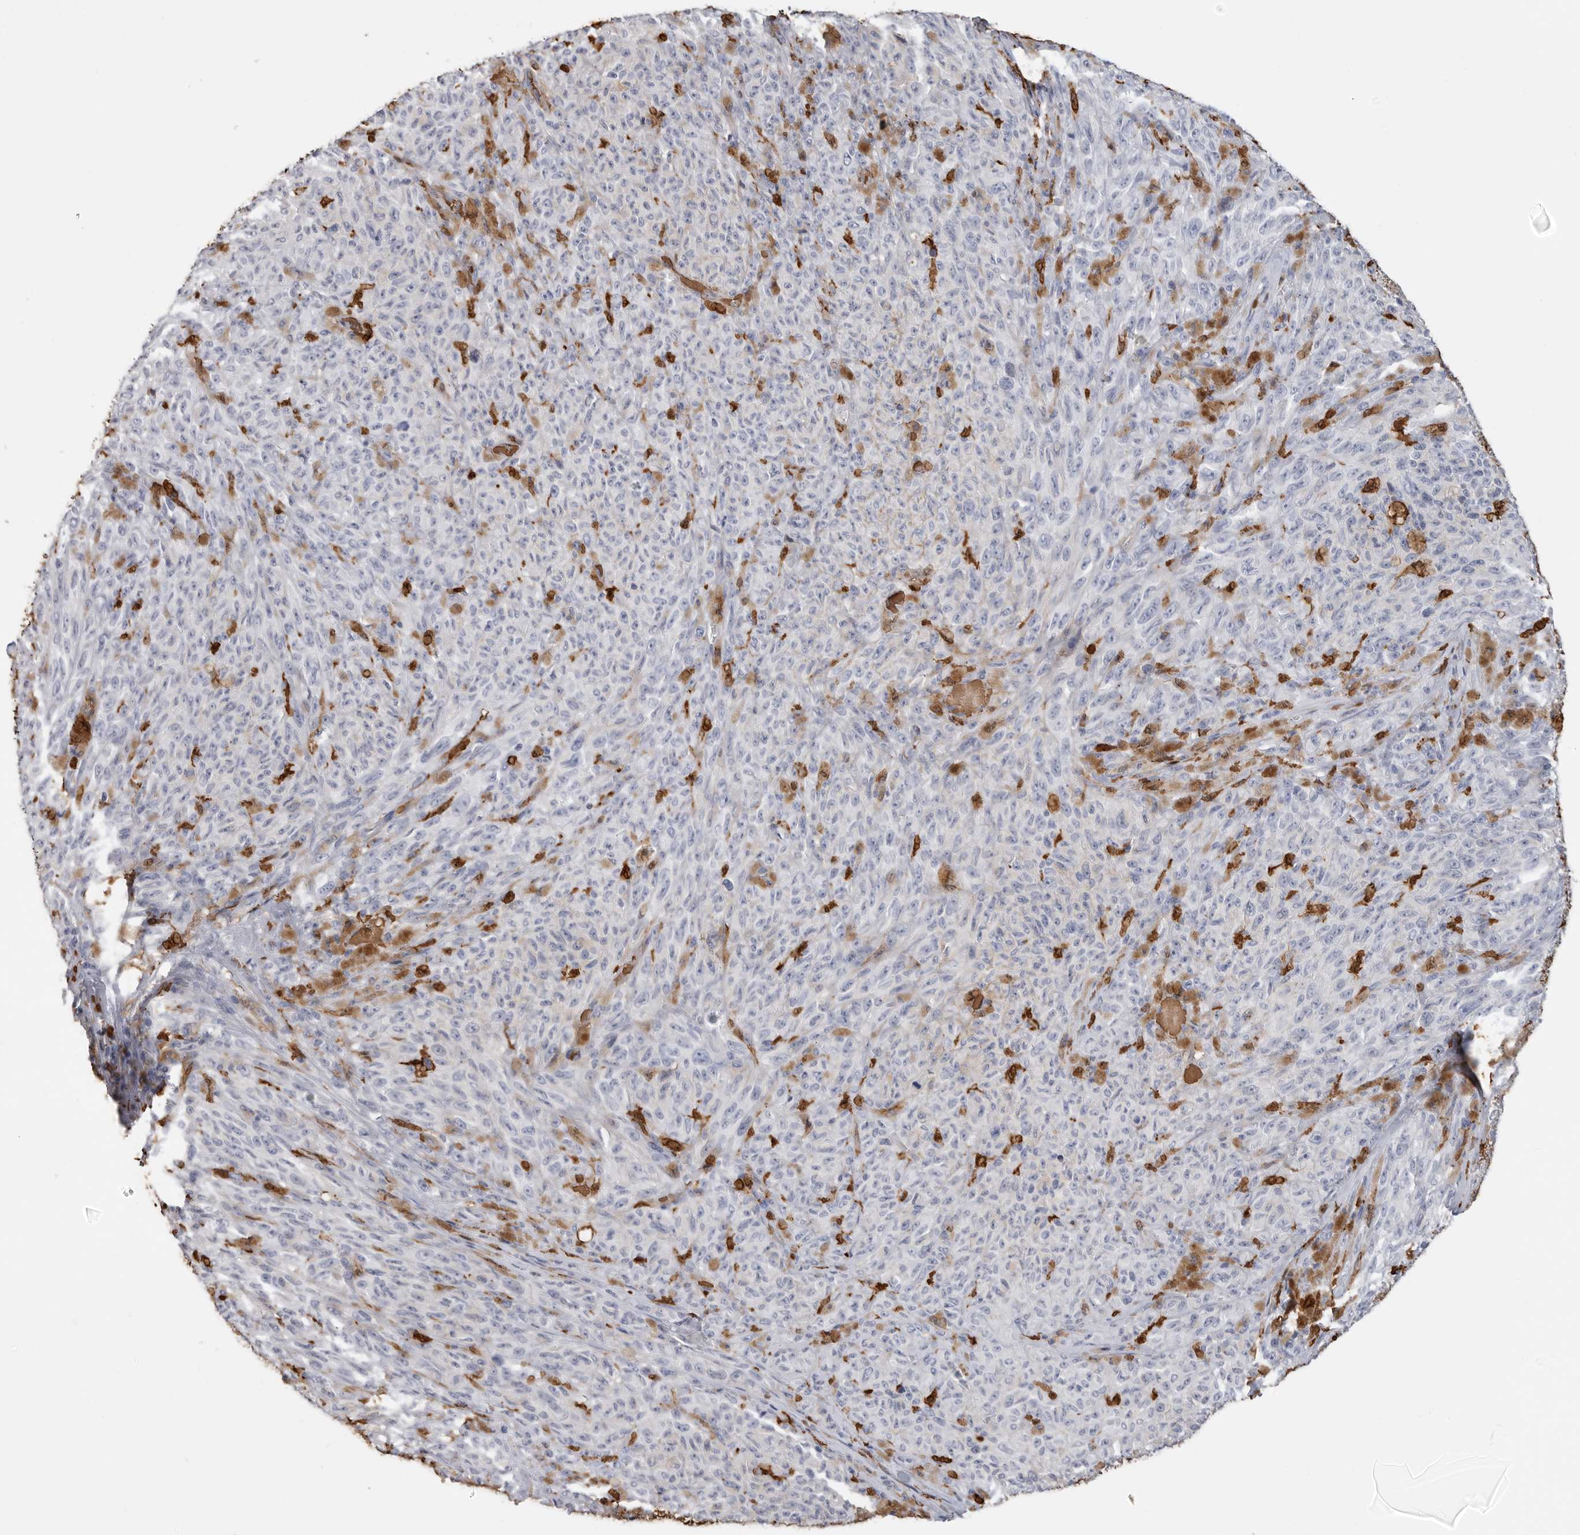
{"staining": {"intensity": "negative", "quantity": "none", "location": "none"}, "tissue": "melanoma", "cell_type": "Tumor cells", "image_type": "cancer", "snomed": [{"axis": "morphology", "description": "Malignant melanoma, NOS"}, {"axis": "topography", "description": "Skin"}], "caption": "A high-resolution micrograph shows immunohistochemistry staining of melanoma, which exhibits no significant positivity in tumor cells.", "gene": "CYB561D1", "patient": {"sex": "female", "age": 82}}